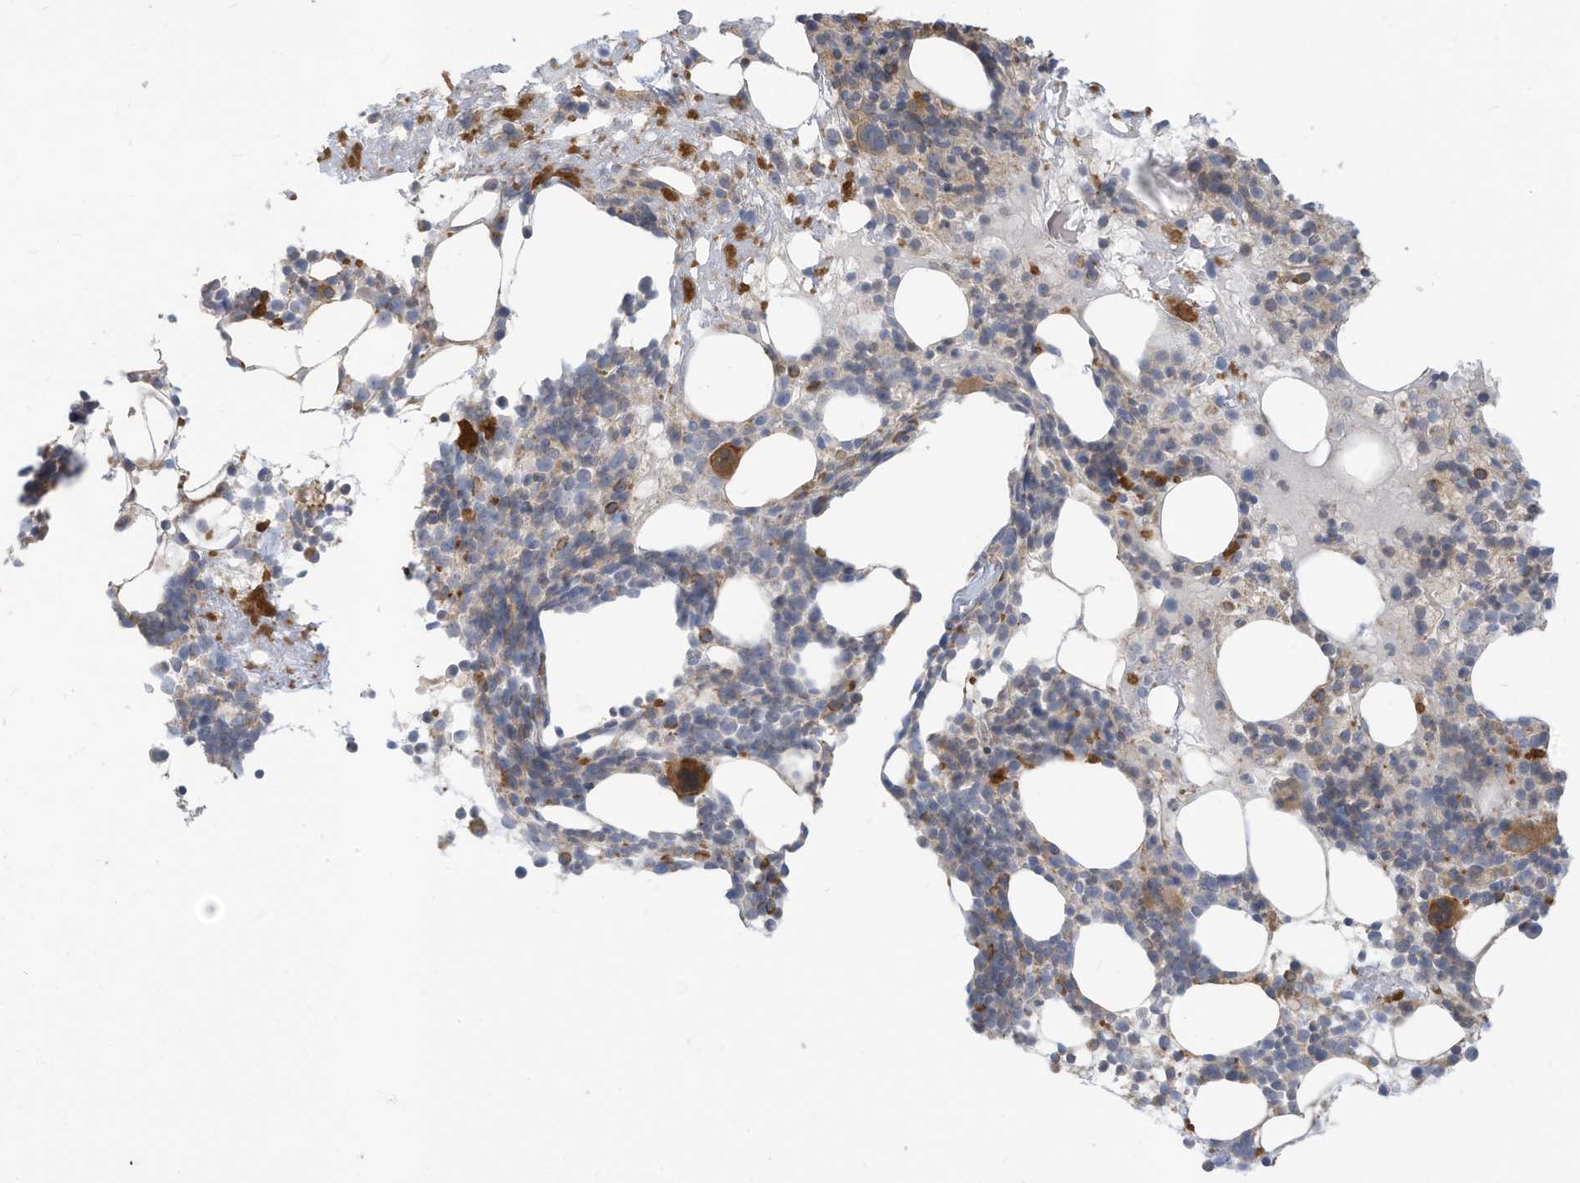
{"staining": {"intensity": "moderate", "quantity": "<25%", "location": "cytoplasmic/membranous"}, "tissue": "bone marrow", "cell_type": "Hematopoietic cells", "image_type": "normal", "snomed": [{"axis": "morphology", "description": "Normal tissue, NOS"}, {"axis": "morphology", "description": "Inflammation, NOS"}, {"axis": "topography", "description": "Bone marrow"}], "caption": "About <25% of hematopoietic cells in unremarkable human bone marrow reveal moderate cytoplasmic/membranous protein expression as visualized by brown immunohistochemical staining.", "gene": "GTPBP2", "patient": {"sex": "female", "age": 77}}